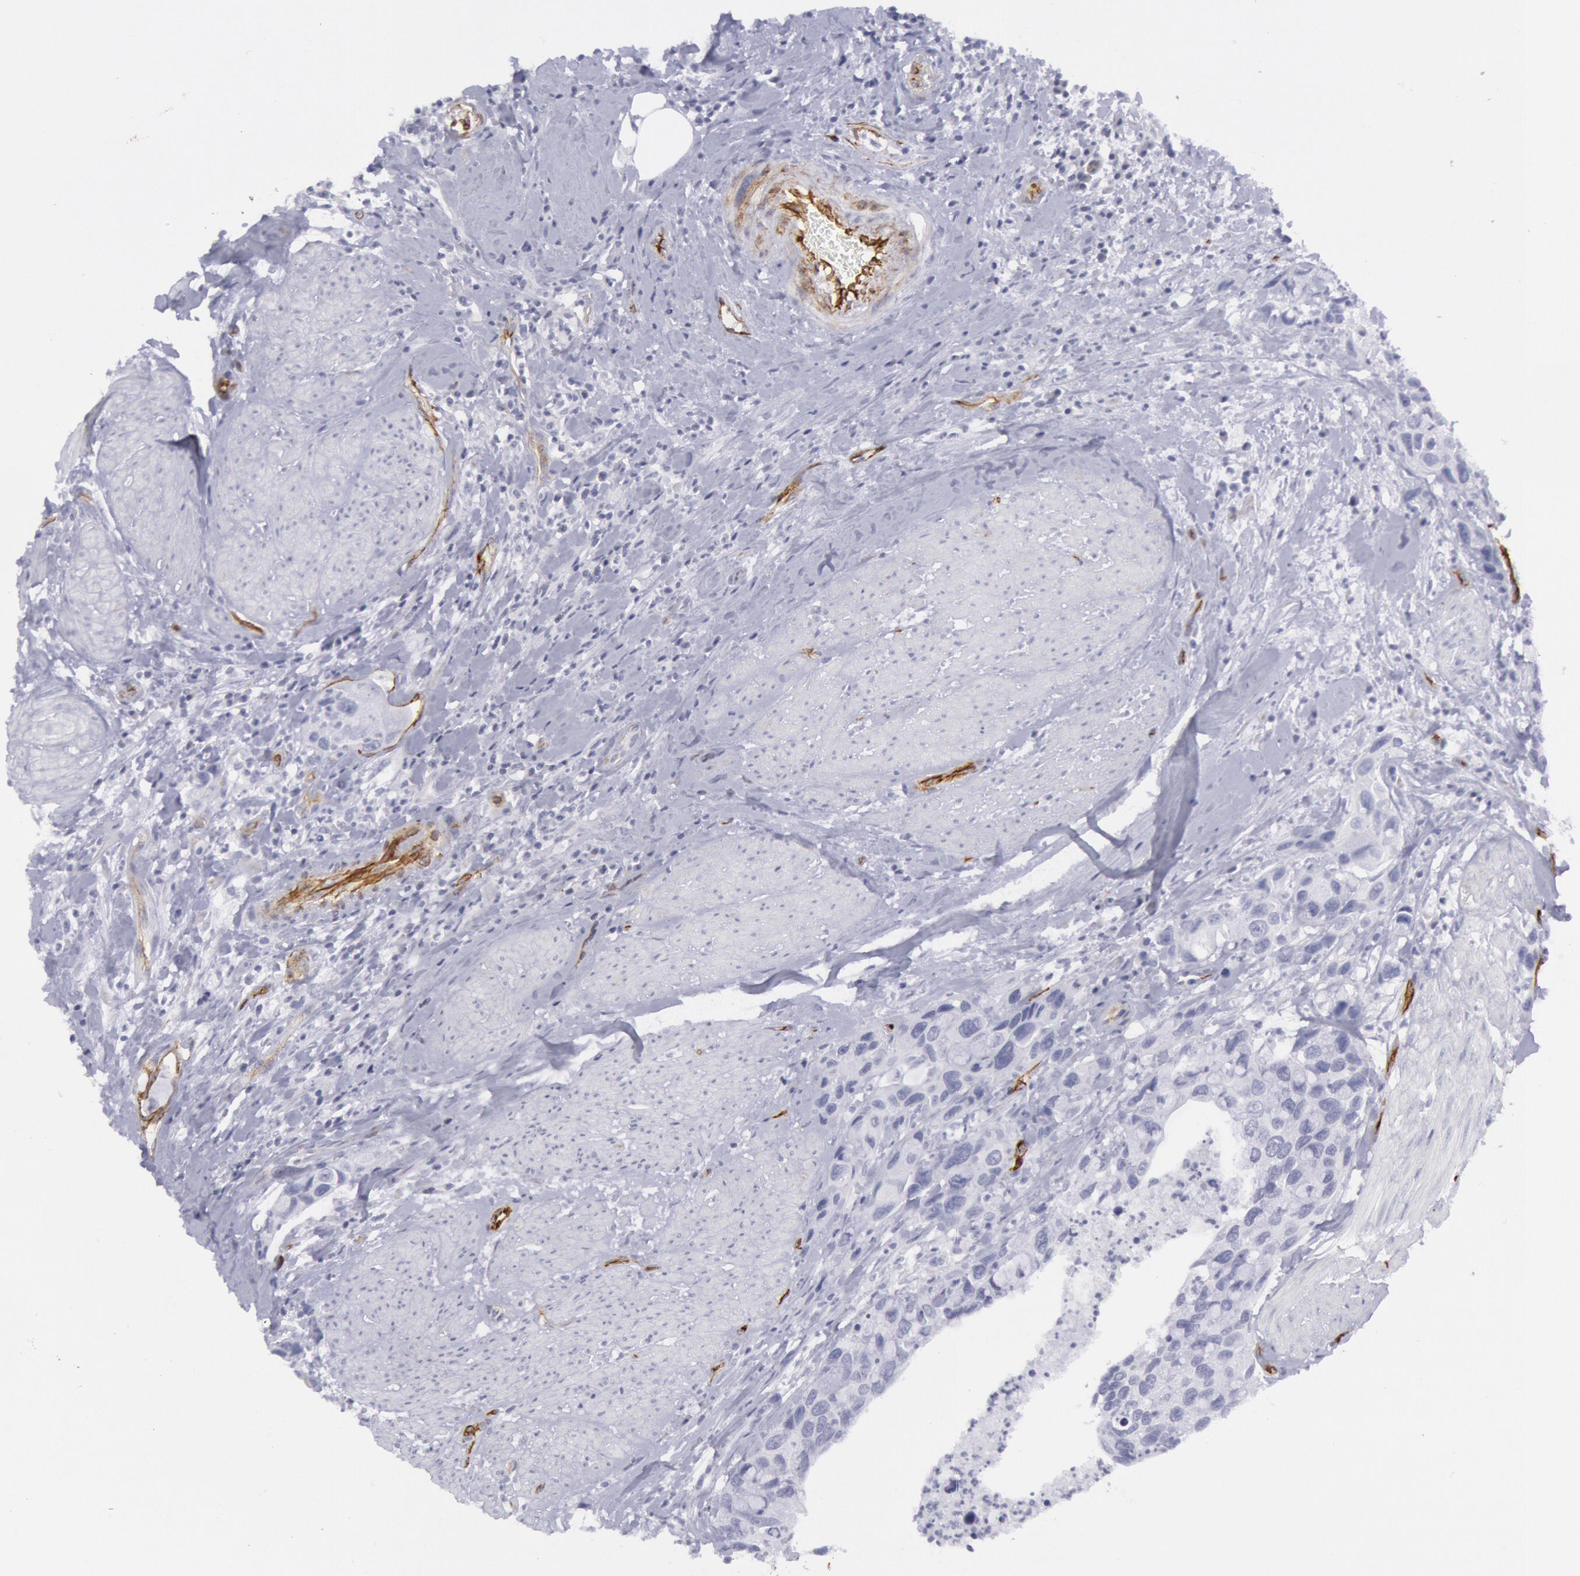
{"staining": {"intensity": "negative", "quantity": "none", "location": "none"}, "tissue": "urothelial cancer", "cell_type": "Tumor cells", "image_type": "cancer", "snomed": [{"axis": "morphology", "description": "Urothelial carcinoma, High grade"}, {"axis": "topography", "description": "Urinary bladder"}], "caption": "High power microscopy image of an immunohistochemistry (IHC) photomicrograph of urothelial cancer, revealing no significant expression in tumor cells.", "gene": "CDH13", "patient": {"sex": "male", "age": 66}}